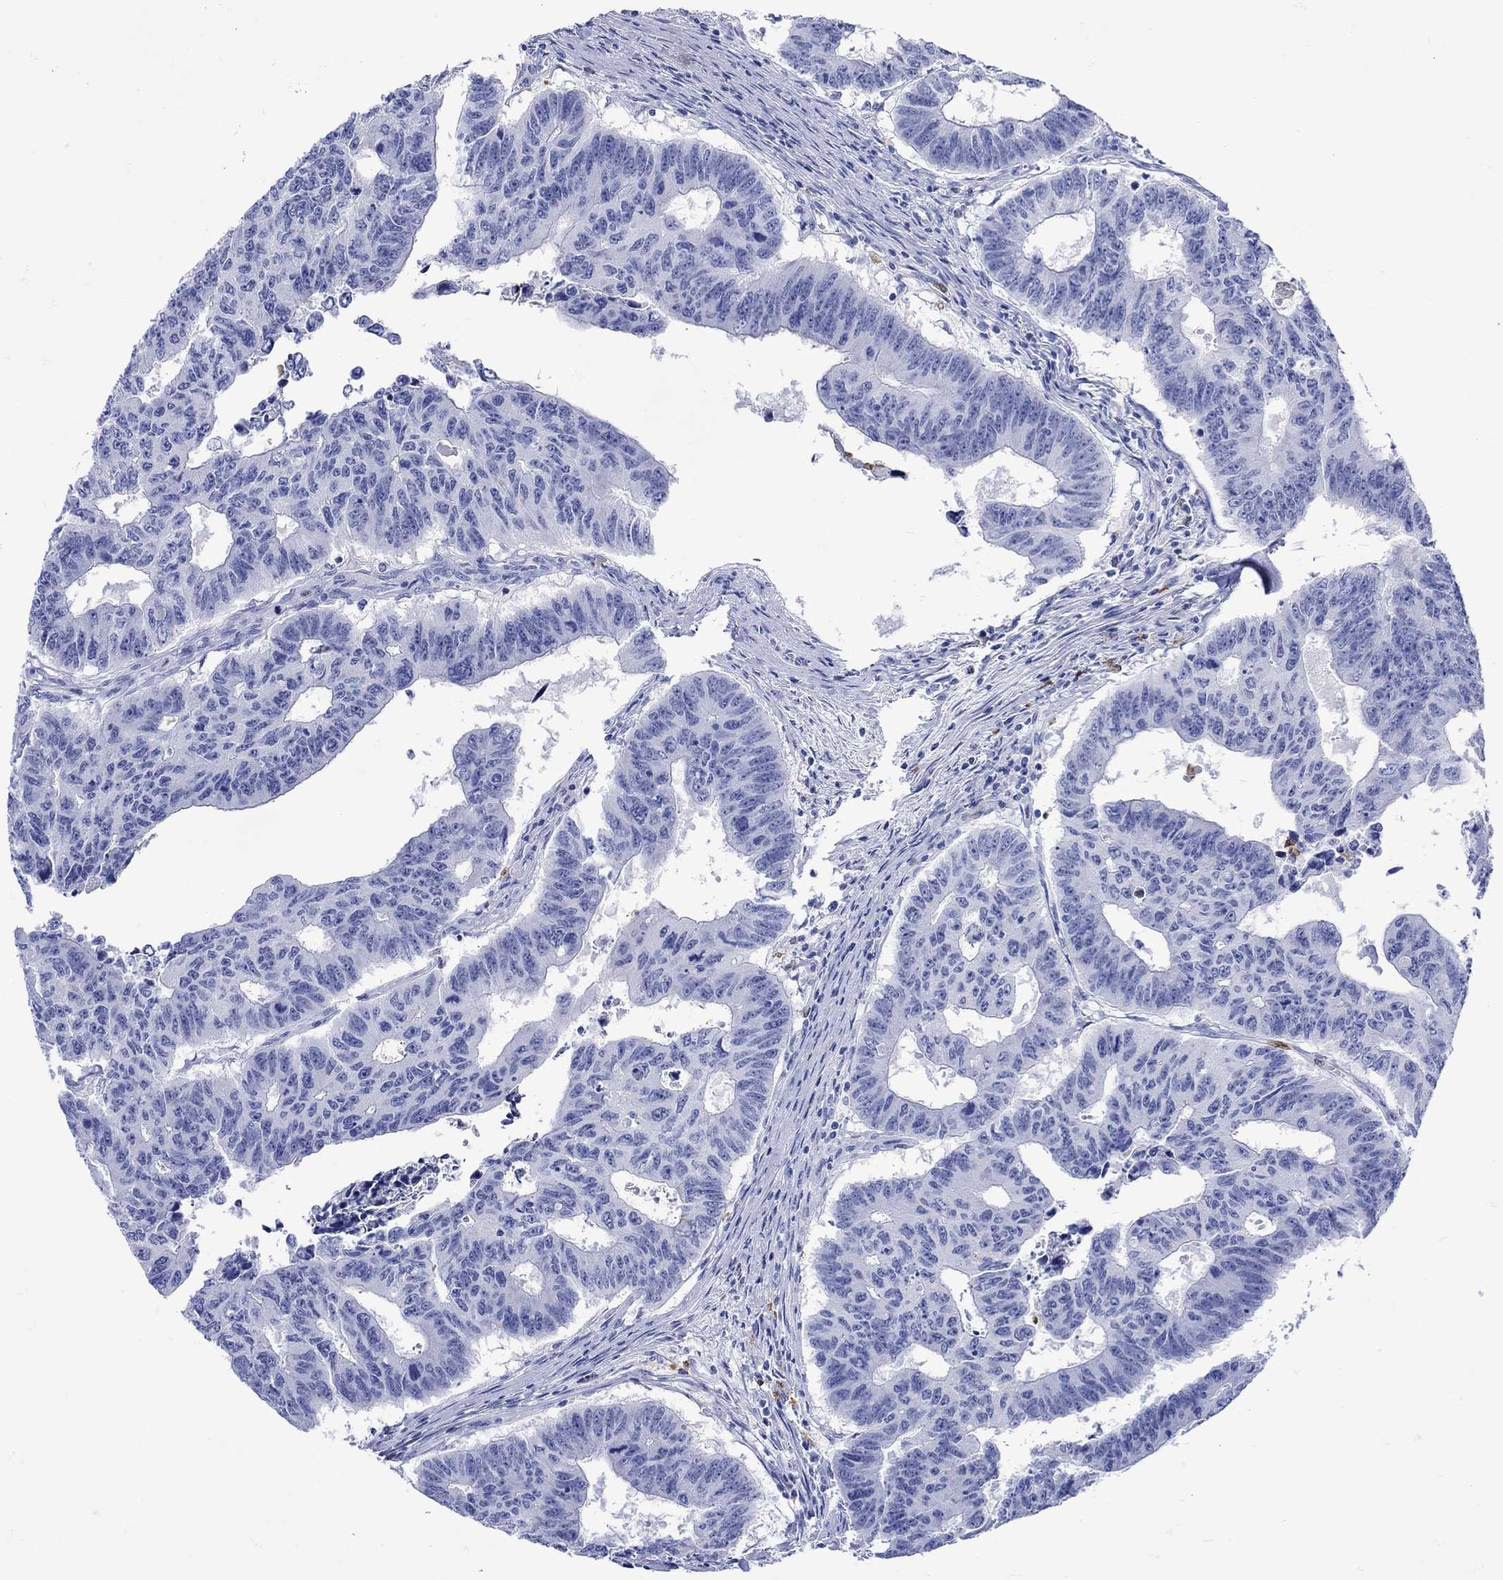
{"staining": {"intensity": "negative", "quantity": "none", "location": "none"}, "tissue": "colorectal cancer", "cell_type": "Tumor cells", "image_type": "cancer", "snomed": [{"axis": "morphology", "description": "Adenocarcinoma, NOS"}, {"axis": "topography", "description": "Appendix"}, {"axis": "topography", "description": "Colon"}, {"axis": "topography", "description": "Cecum"}, {"axis": "topography", "description": "Colon asc"}], "caption": "Adenocarcinoma (colorectal) was stained to show a protein in brown. There is no significant expression in tumor cells.", "gene": "LINGO3", "patient": {"sex": "female", "age": 85}}